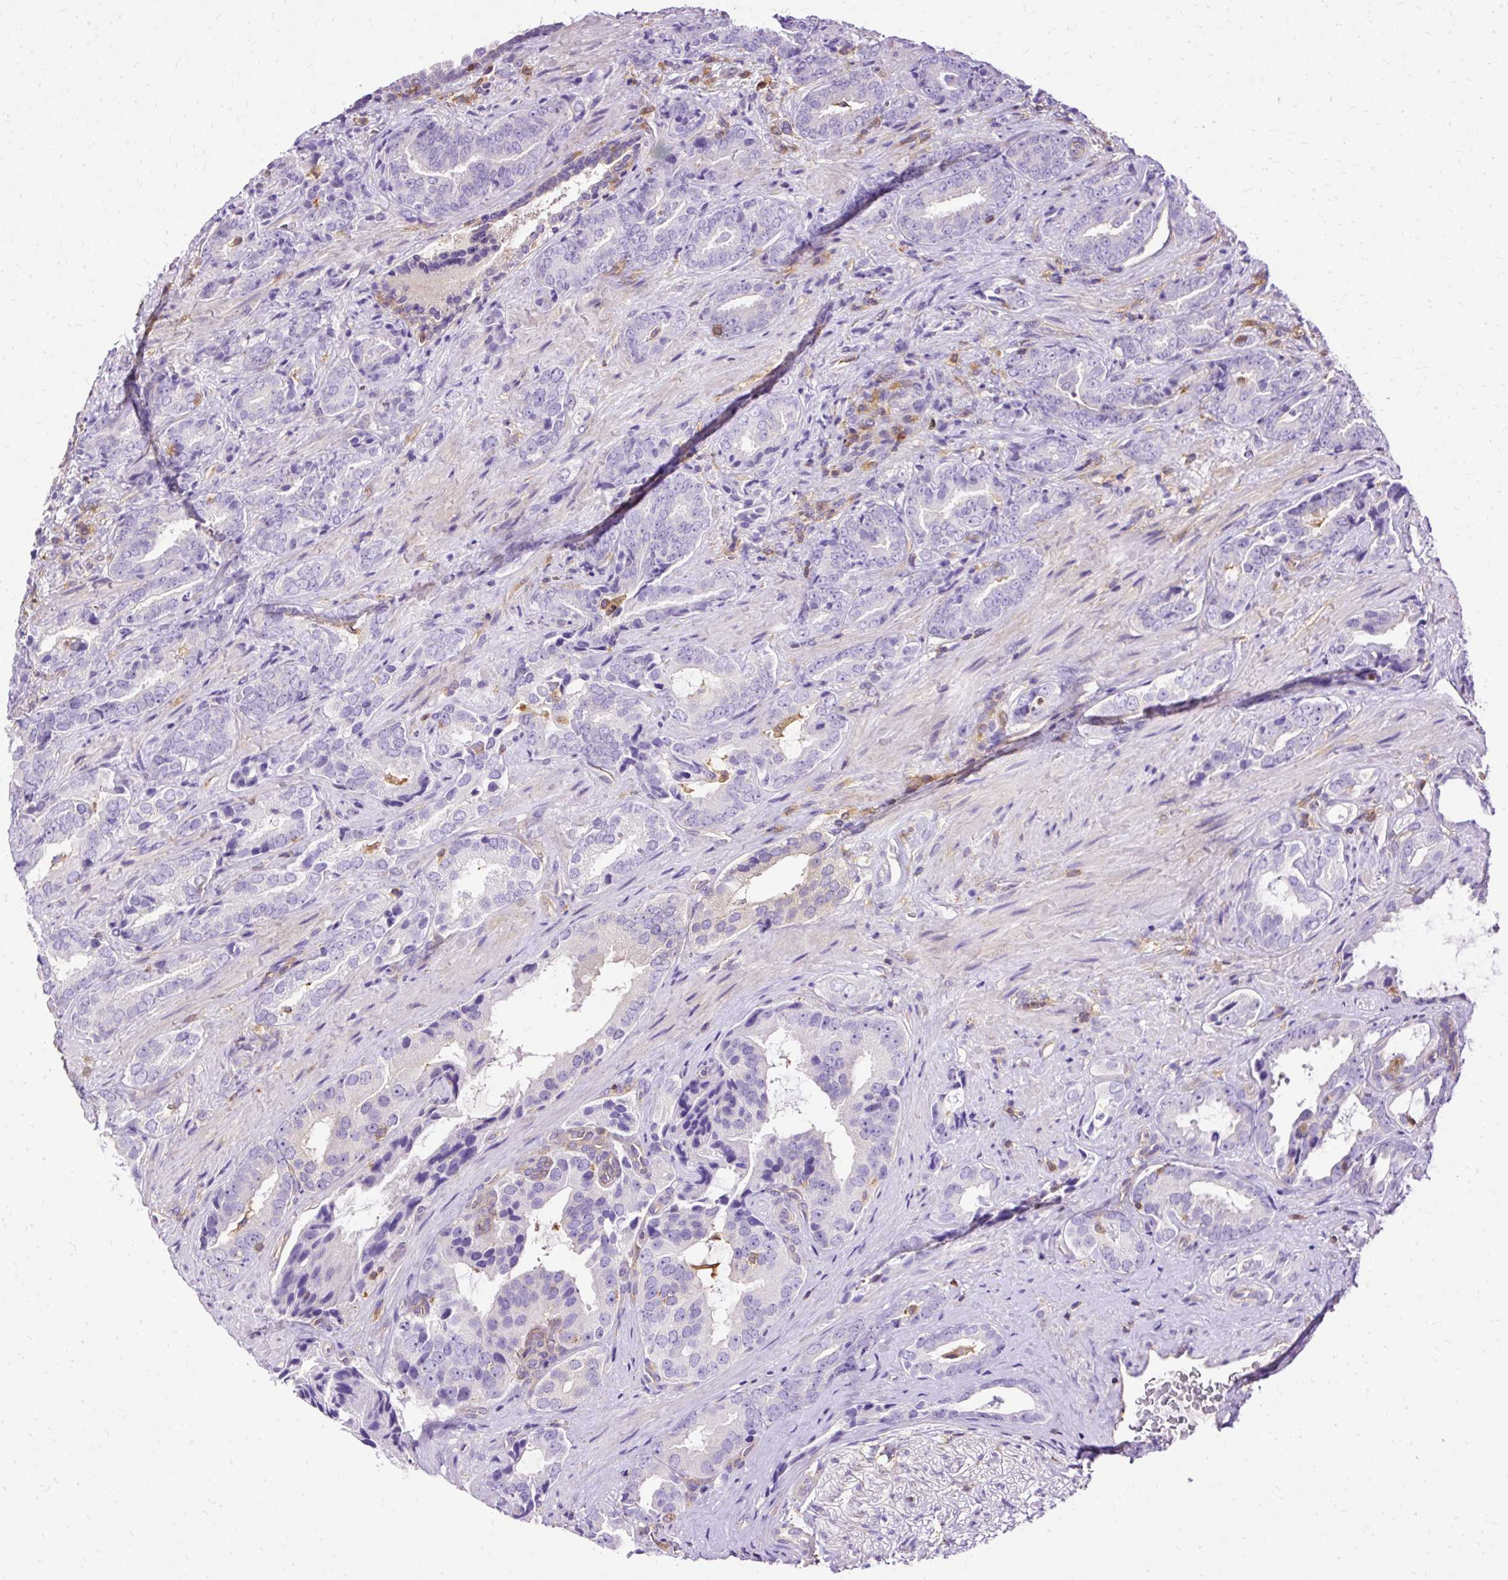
{"staining": {"intensity": "negative", "quantity": "none", "location": "none"}, "tissue": "prostate cancer", "cell_type": "Tumor cells", "image_type": "cancer", "snomed": [{"axis": "morphology", "description": "Adenocarcinoma, High grade"}, {"axis": "topography", "description": "Prostate"}], "caption": "This image is of prostate cancer stained with immunohistochemistry (IHC) to label a protein in brown with the nuclei are counter-stained blue. There is no expression in tumor cells. (DAB (3,3'-diaminobenzidine) IHC visualized using brightfield microscopy, high magnification).", "gene": "TWF2", "patient": {"sex": "male", "age": 71}}